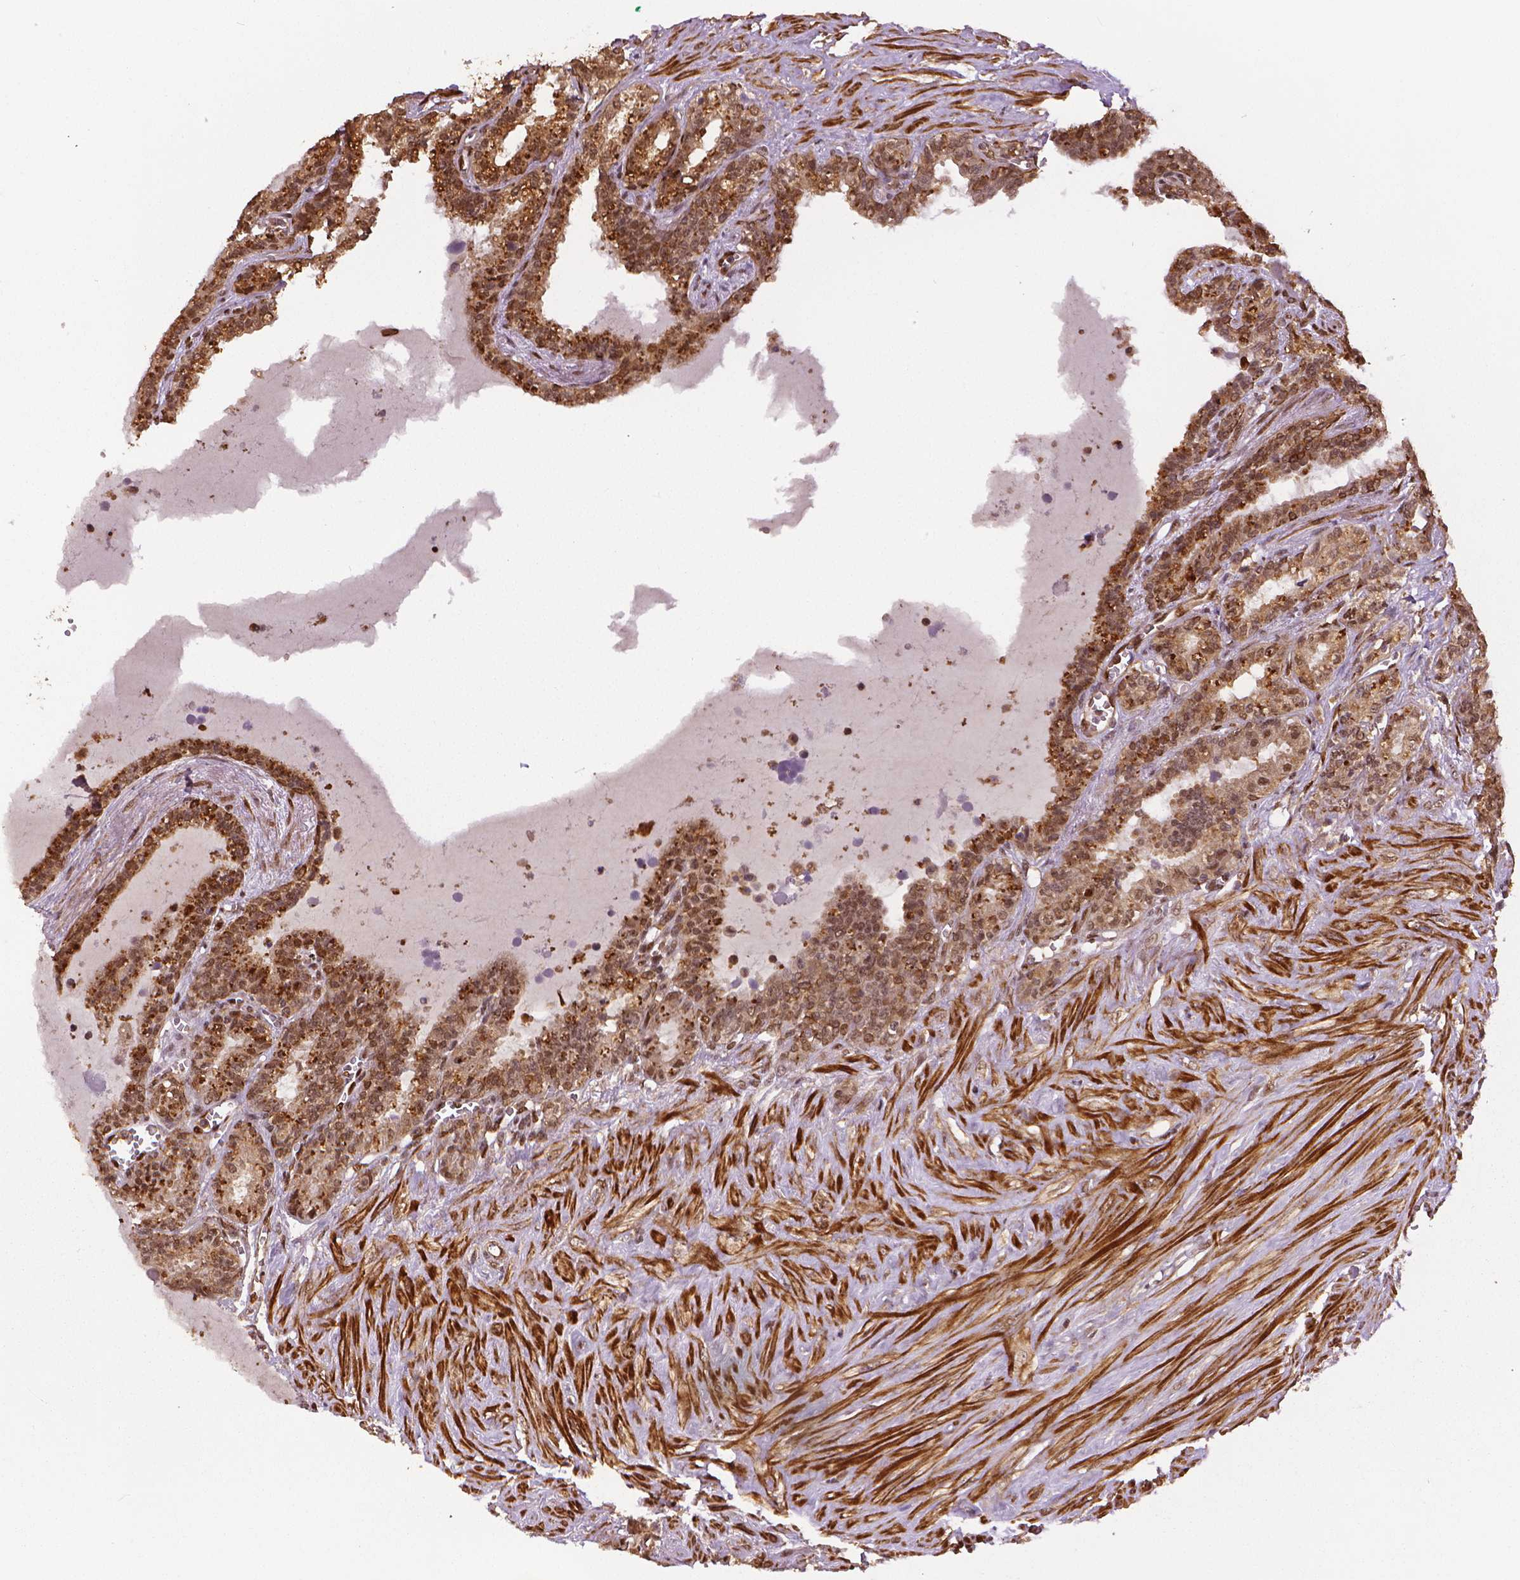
{"staining": {"intensity": "strong", "quantity": "25%-75%", "location": "cytoplasmic/membranous"}, "tissue": "seminal vesicle", "cell_type": "Glandular cells", "image_type": "normal", "snomed": [{"axis": "morphology", "description": "Normal tissue, NOS"}, {"axis": "morphology", "description": "Urothelial carcinoma, NOS"}, {"axis": "topography", "description": "Urinary bladder"}, {"axis": "topography", "description": "Seminal veicle"}], "caption": "Seminal vesicle stained for a protein (brown) exhibits strong cytoplasmic/membranous positive expression in approximately 25%-75% of glandular cells.", "gene": "STAT3", "patient": {"sex": "male", "age": 76}}